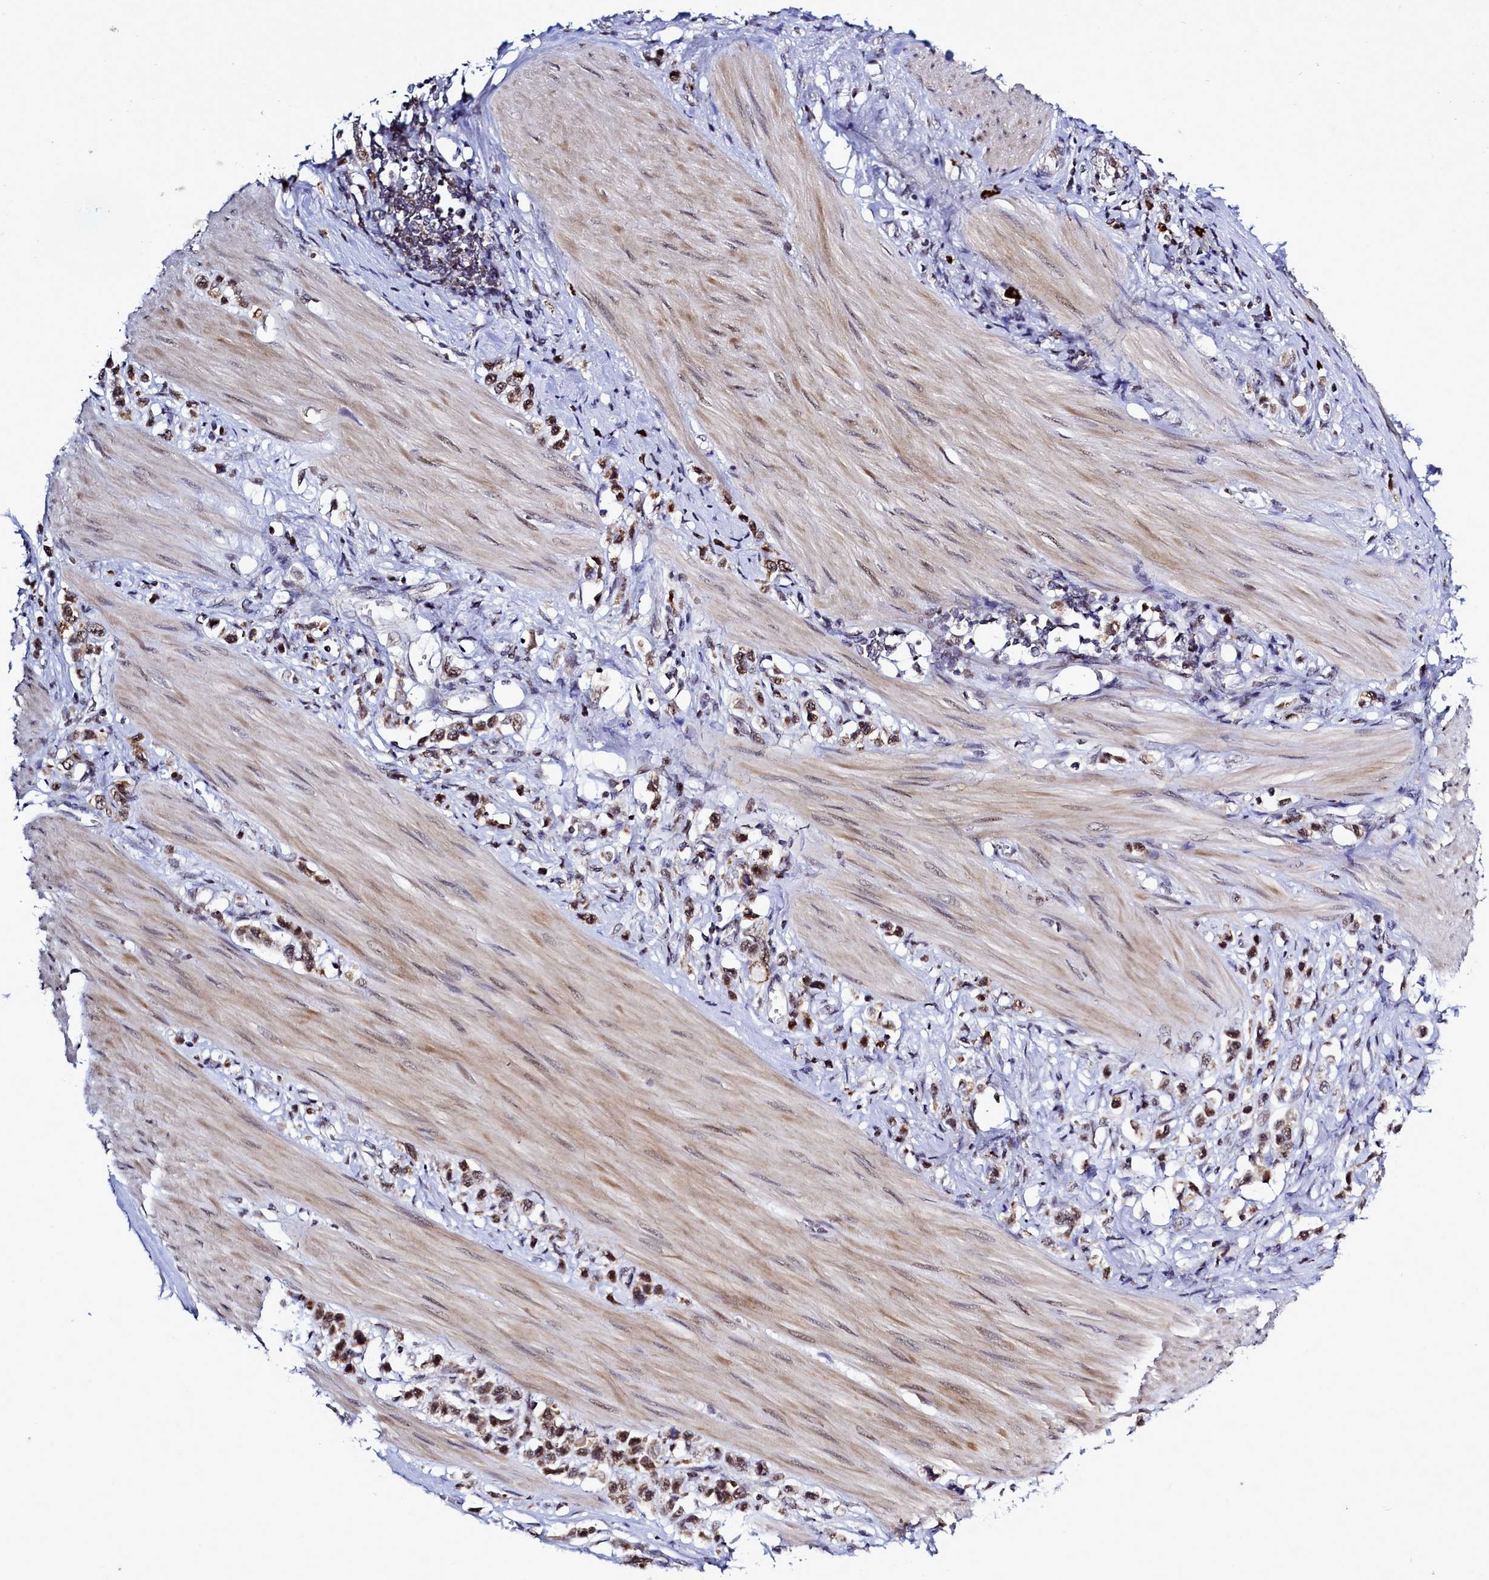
{"staining": {"intensity": "moderate", "quantity": ">75%", "location": "nuclear"}, "tissue": "stomach cancer", "cell_type": "Tumor cells", "image_type": "cancer", "snomed": [{"axis": "morphology", "description": "Adenocarcinoma, NOS"}, {"axis": "topography", "description": "Stomach"}], "caption": "This micrograph shows immunohistochemistry (IHC) staining of stomach cancer (adenocarcinoma), with medium moderate nuclear positivity in about >75% of tumor cells.", "gene": "POM121L2", "patient": {"sex": "female", "age": 65}}